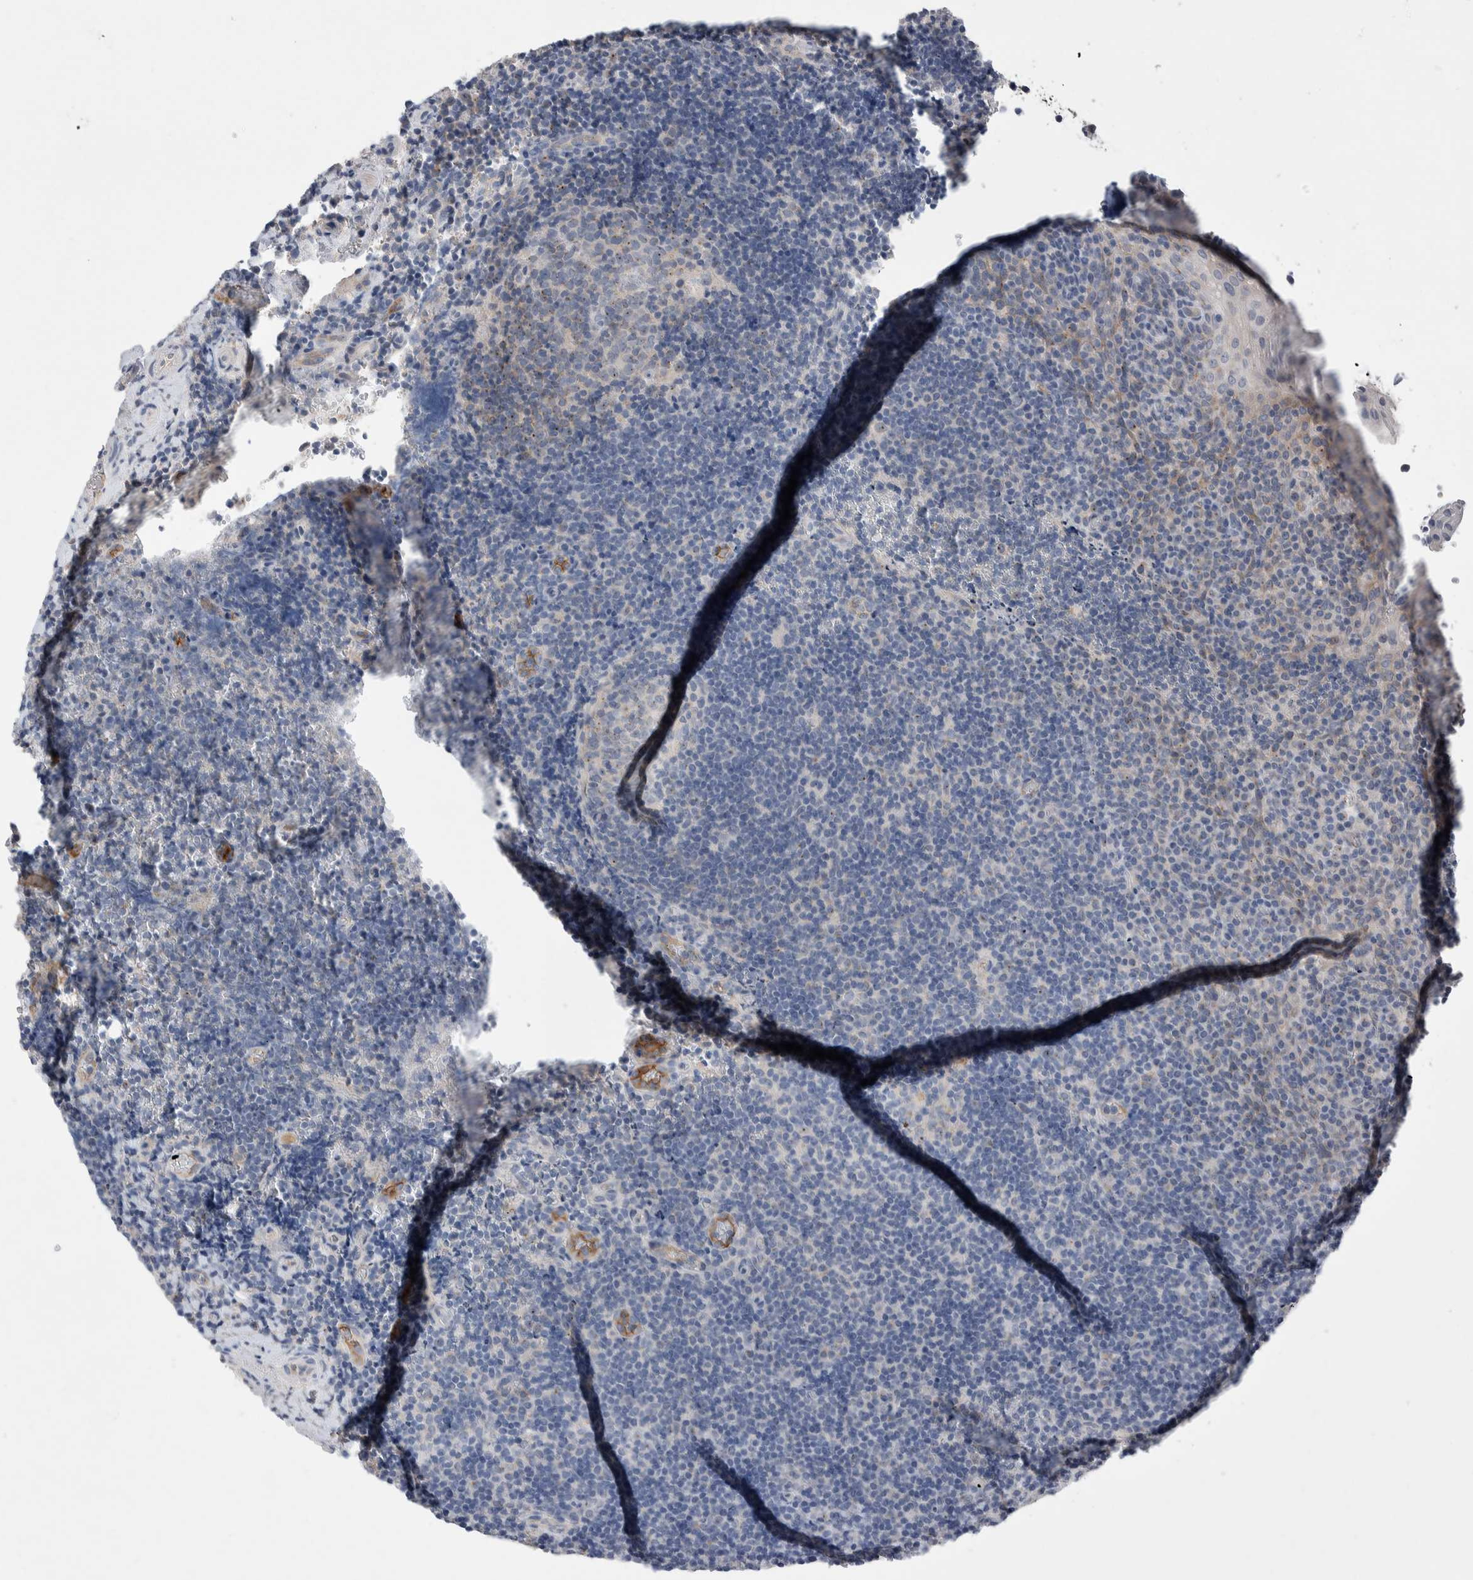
{"staining": {"intensity": "negative", "quantity": "none", "location": "none"}, "tissue": "lymphoma", "cell_type": "Tumor cells", "image_type": "cancer", "snomed": [{"axis": "morphology", "description": "Malignant lymphoma, non-Hodgkin's type, High grade"}, {"axis": "topography", "description": "Tonsil"}], "caption": "Lymphoma stained for a protein using IHC exhibits no staining tumor cells.", "gene": "CEP131", "patient": {"sex": "female", "age": 36}}